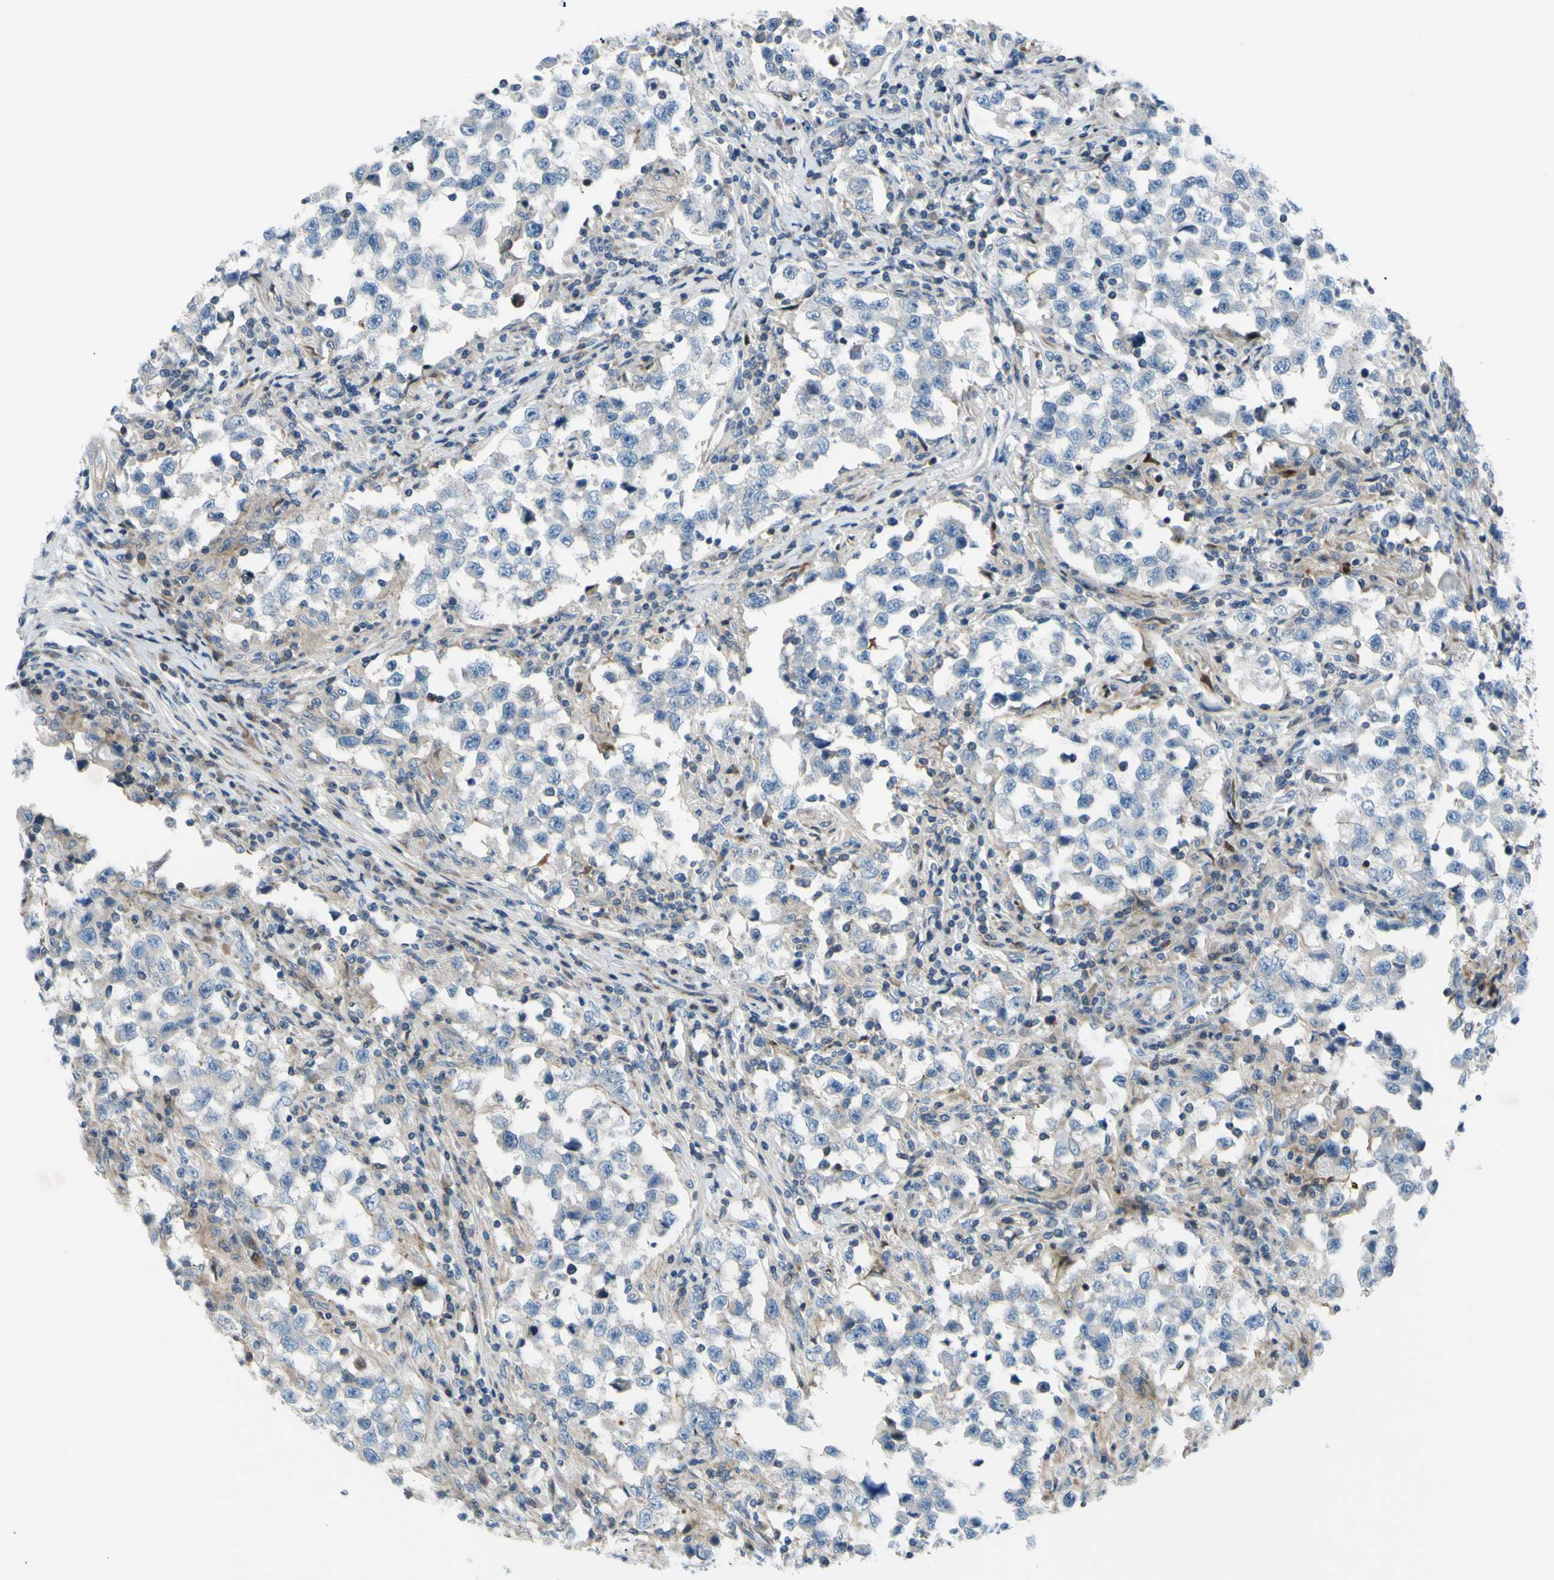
{"staining": {"intensity": "negative", "quantity": "none", "location": "none"}, "tissue": "testis cancer", "cell_type": "Tumor cells", "image_type": "cancer", "snomed": [{"axis": "morphology", "description": "Carcinoma, Embryonal, NOS"}, {"axis": "topography", "description": "Testis"}], "caption": "Tumor cells show no significant expression in testis cancer.", "gene": "PAK2", "patient": {"sex": "male", "age": 21}}